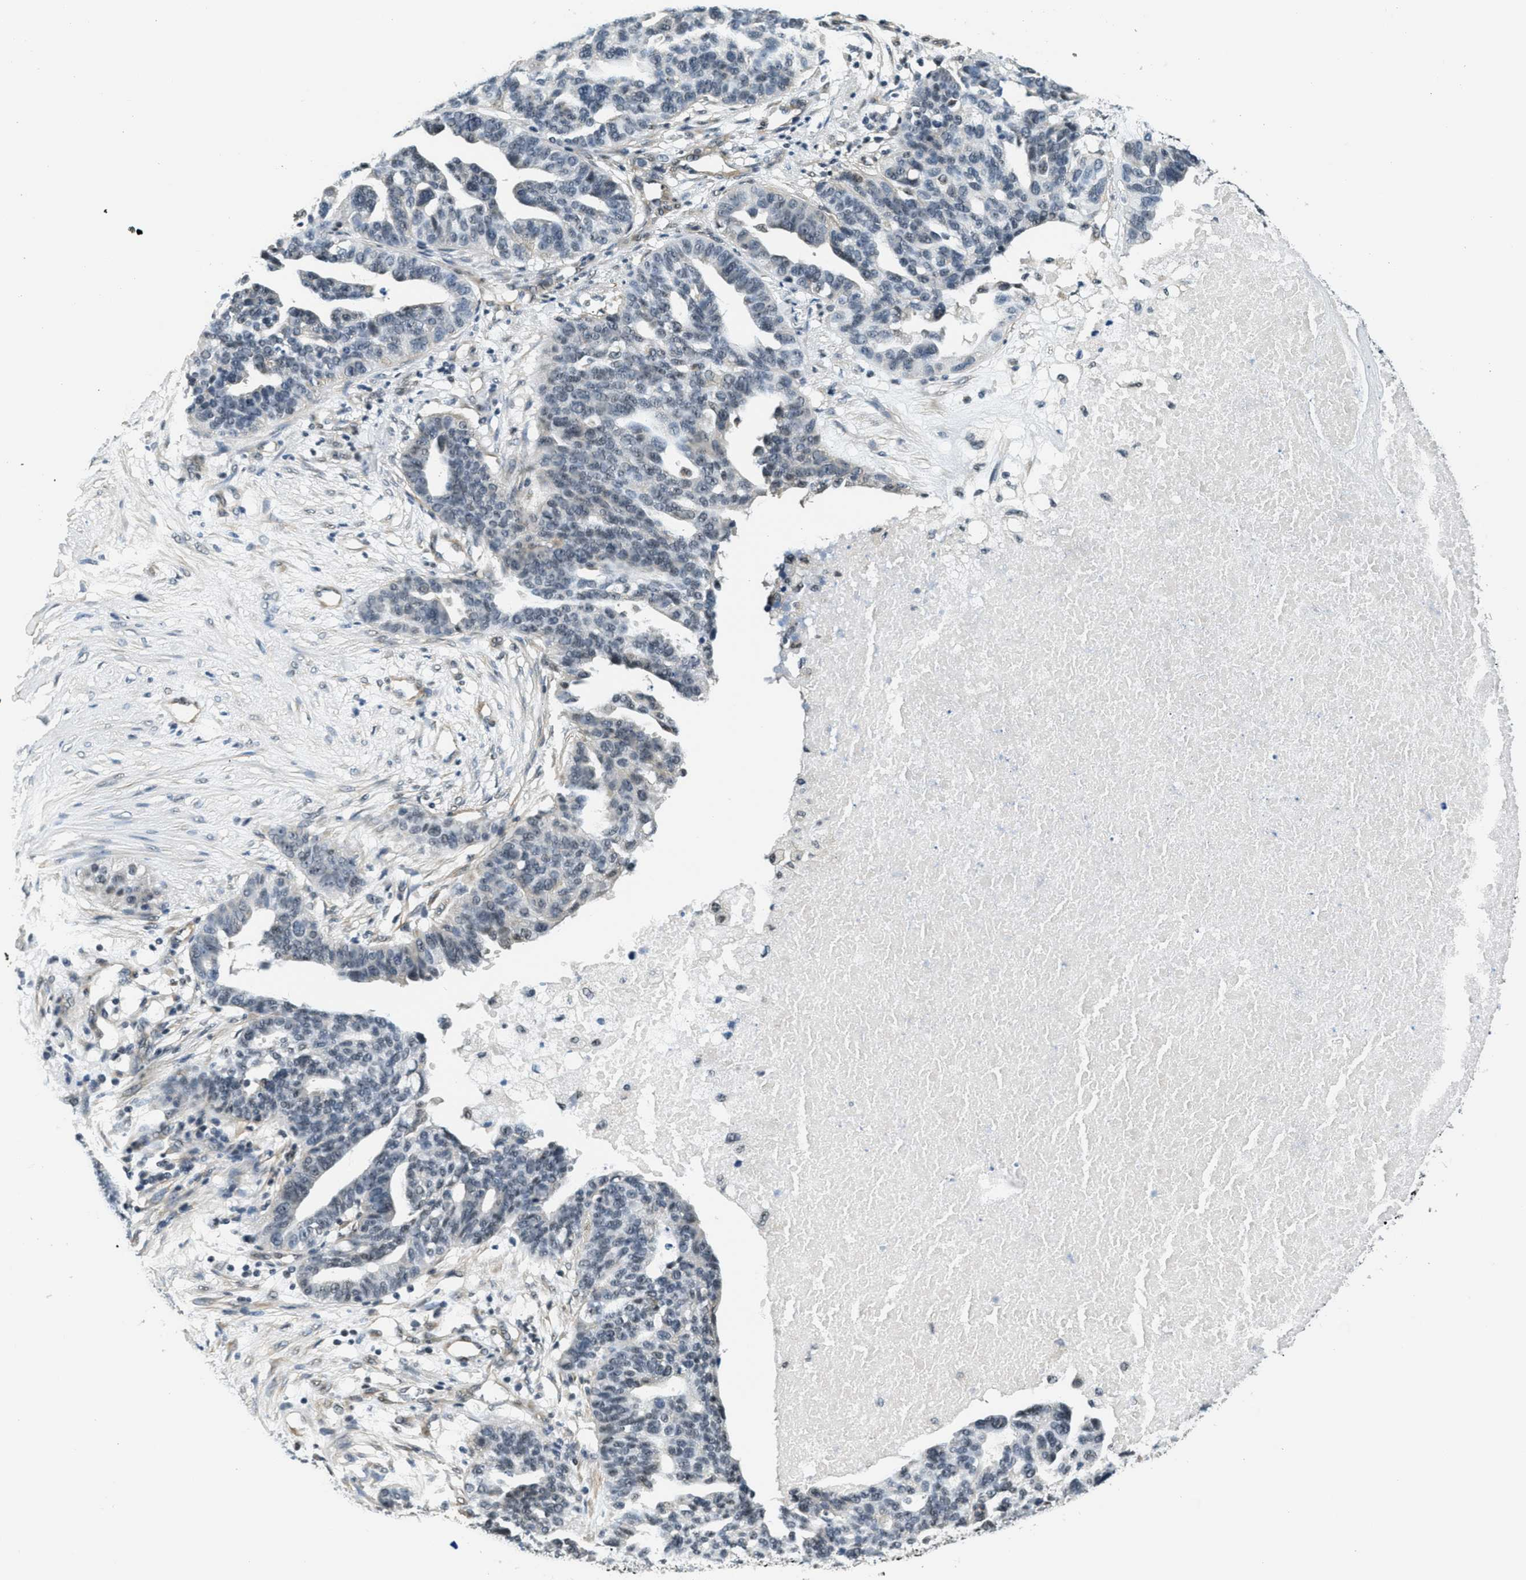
{"staining": {"intensity": "weak", "quantity": "<25%", "location": "nuclear"}, "tissue": "ovarian cancer", "cell_type": "Tumor cells", "image_type": "cancer", "snomed": [{"axis": "morphology", "description": "Cystadenocarcinoma, serous, NOS"}, {"axis": "topography", "description": "Ovary"}], "caption": "This is a micrograph of immunohistochemistry staining of ovarian cancer (serous cystadenocarcinoma), which shows no positivity in tumor cells.", "gene": "CFAP36", "patient": {"sex": "female", "age": 59}}